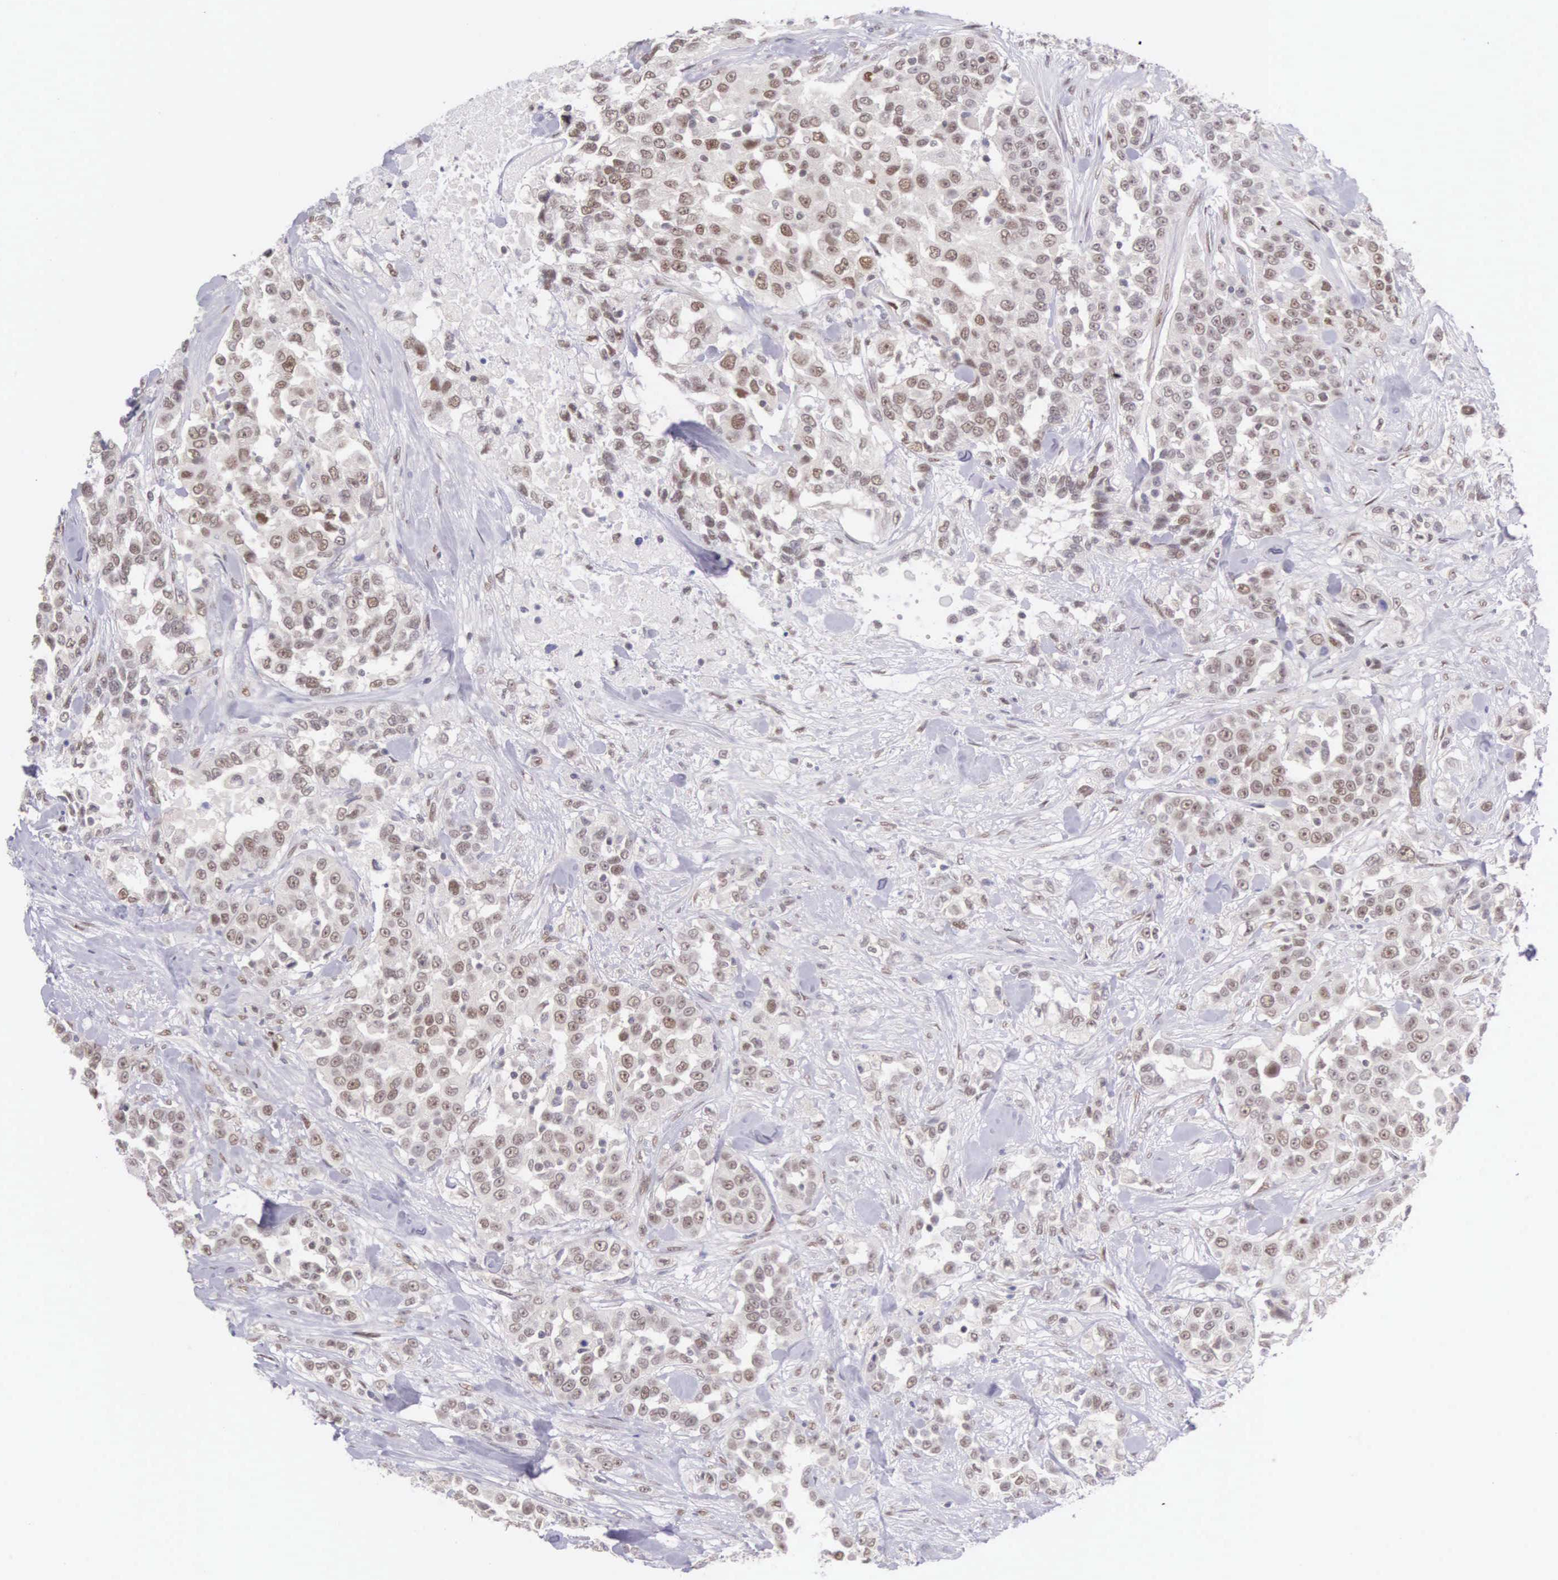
{"staining": {"intensity": "weak", "quantity": "25%-75%", "location": "nuclear"}, "tissue": "urothelial cancer", "cell_type": "Tumor cells", "image_type": "cancer", "snomed": [{"axis": "morphology", "description": "Urothelial carcinoma, High grade"}, {"axis": "topography", "description": "Urinary bladder"}], "caption": "This is a photomicrograph of IHC staining of urothelial cancer, which shows weak positivity in the nuclear of tumor cells.", "gene": "CCDC117", "patient": {"sex": "female", "age": 80}}